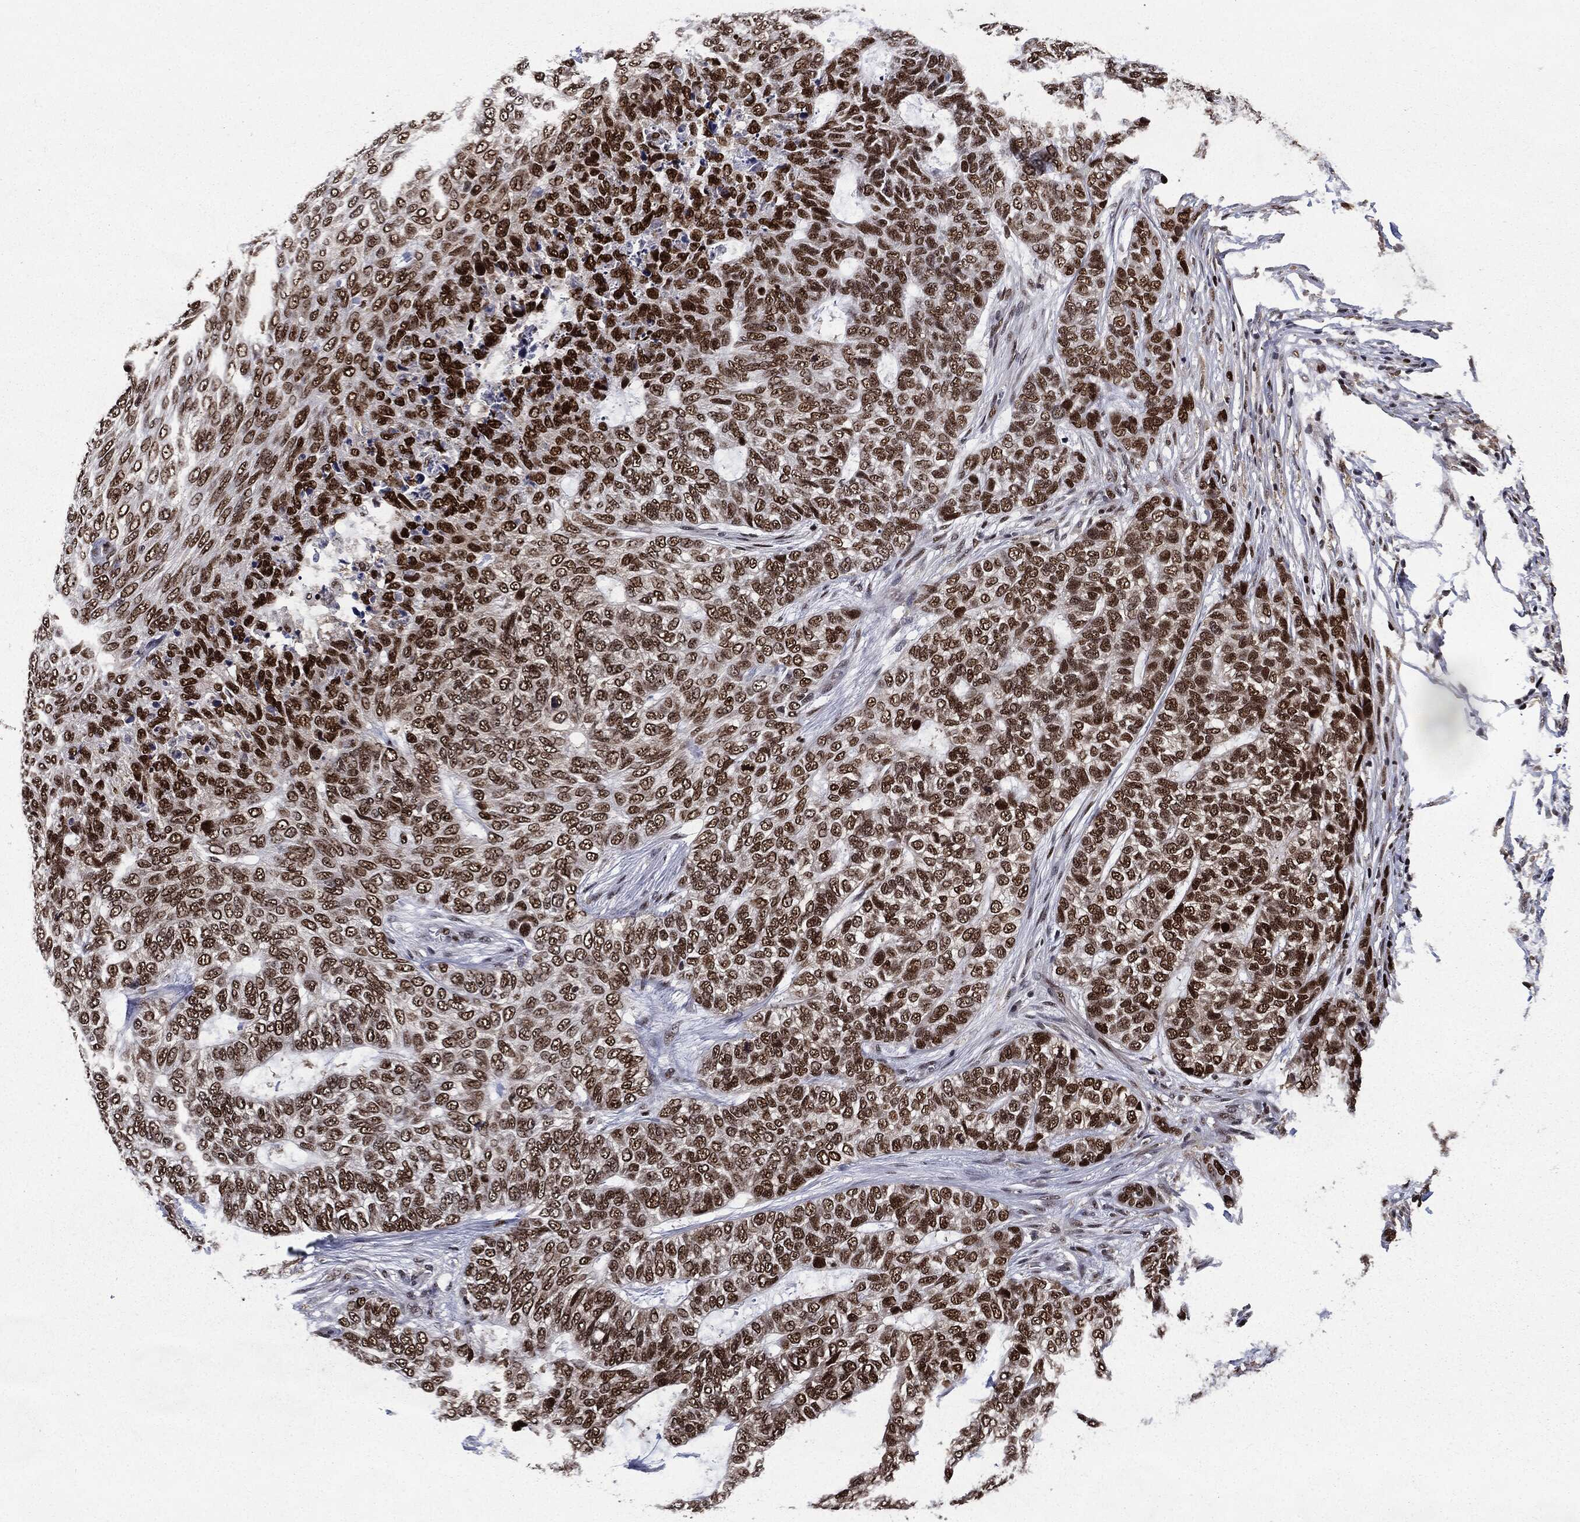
{"staining": {"intensity": "strong", "quantity": "25%-75%", "location": "nuclear"}, "tissue": "skin cancer", "cell_type": "Tumor cells", "image_type": "cancer", "snomed": [{"axis": "morphology", "description": "Basal cell carcinoma"}, {"axis": "topography", "description": "Skin"}], "caption": "Human skin basal cell carcinoma stained with a brown dye reveals strong nuclear positive staining in approximately 25%-75% of tumor cells.", "gene": "JUN", "patient": {"sex": "female", "age": 65}}